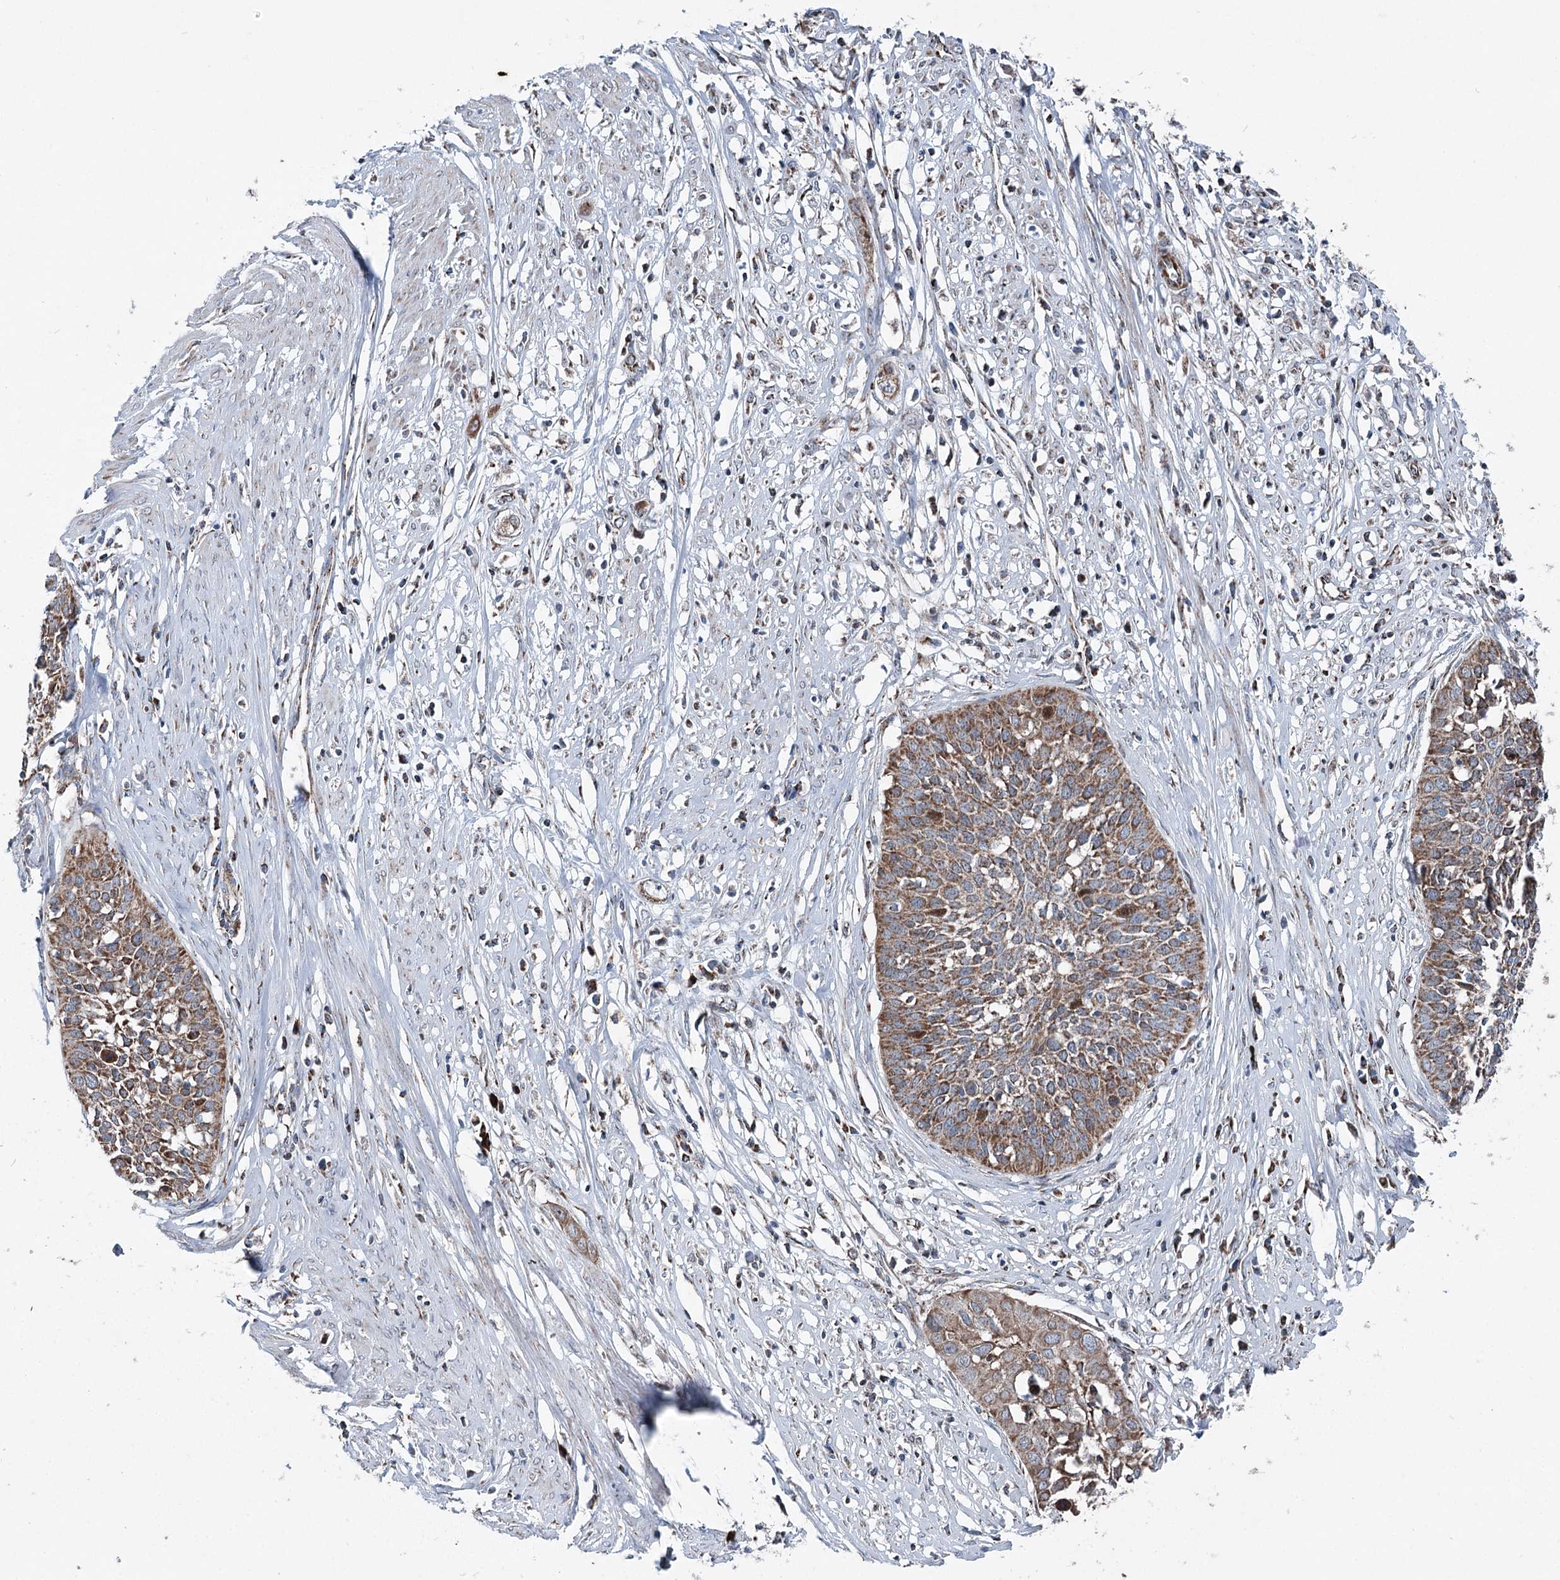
{"staining": {"intensity": "moderate", "quantity": ">75%", "location": "cytoplasmic/membranous"}, "tissue": "cervical cancer", "cell_type": "Tumor cells", "image_type": "cancer", "snomed": [{"axis": "morphology", "description": "Squamous cell carcinoma, NOS"}, {"axis": "topography", "description": "Cervix"}], "caption": "This micrograph shows IHC staining of human cervical cancer, with medium moderate cytoplasmic/membranous expression in approximately >75% of tumor cells.", "gene": "UCN3", "patient": {"sex": "female", "age": 34}}